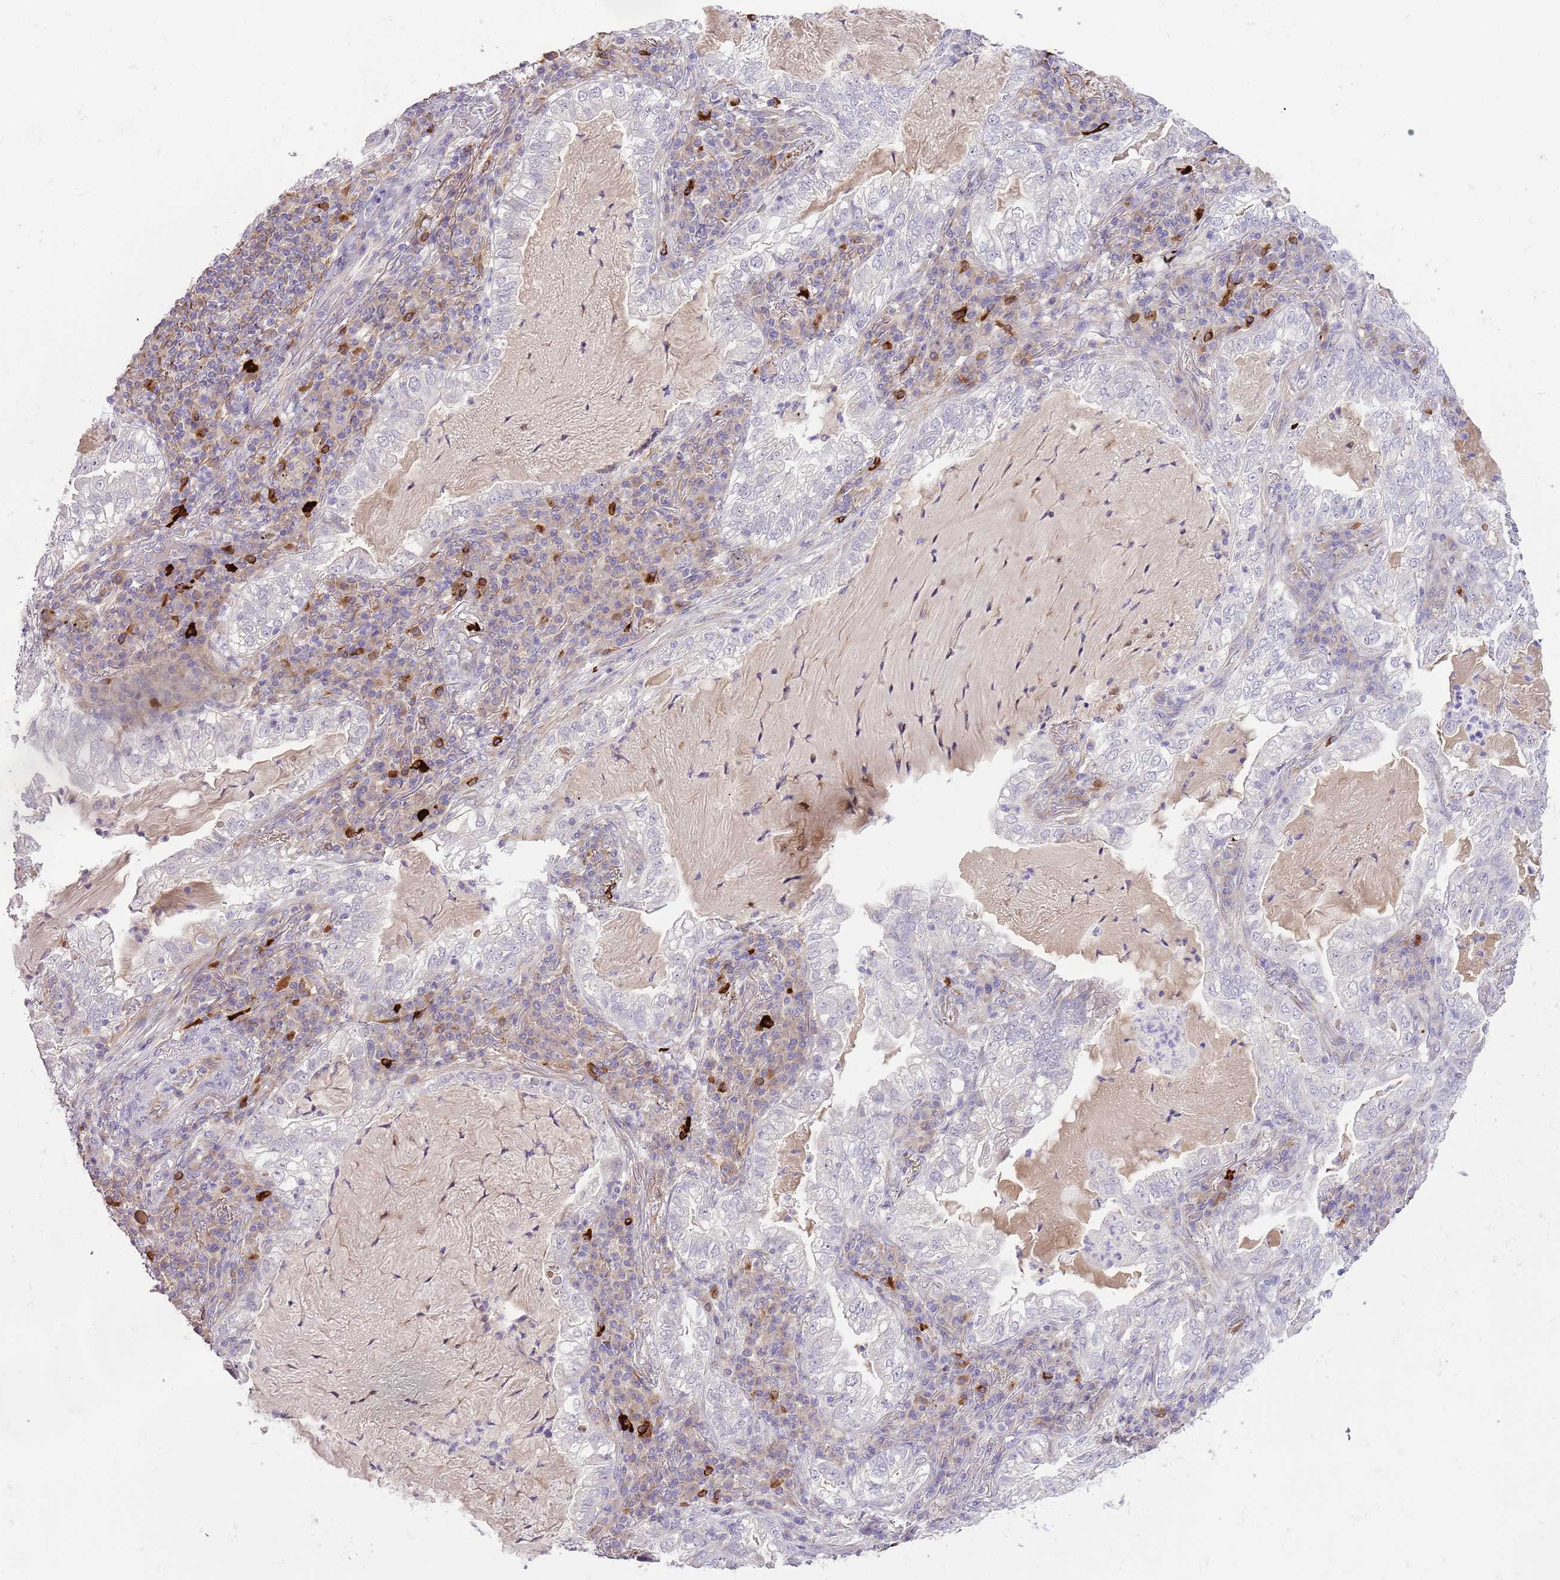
{"staining": {"intensity": "negative", "quantity": "none", "location": "none"}, "tissue": "lung cancer", "cell_type": "Tumor cells", "image_type": "cancer", "snomed": [{"axis": "morphology", "description": "Adenocarcinoma, NOS"}, {"axis": "topography", "description": "Lung"}], "caption": "DAB (3,3'-diaminobenzidine) immunohistochemical staining of adenocarcinoma (lung) exhibits no significant staining in tumor cells.", "gene": "RFK", "patient": {"sex": "female", "age": 73}}